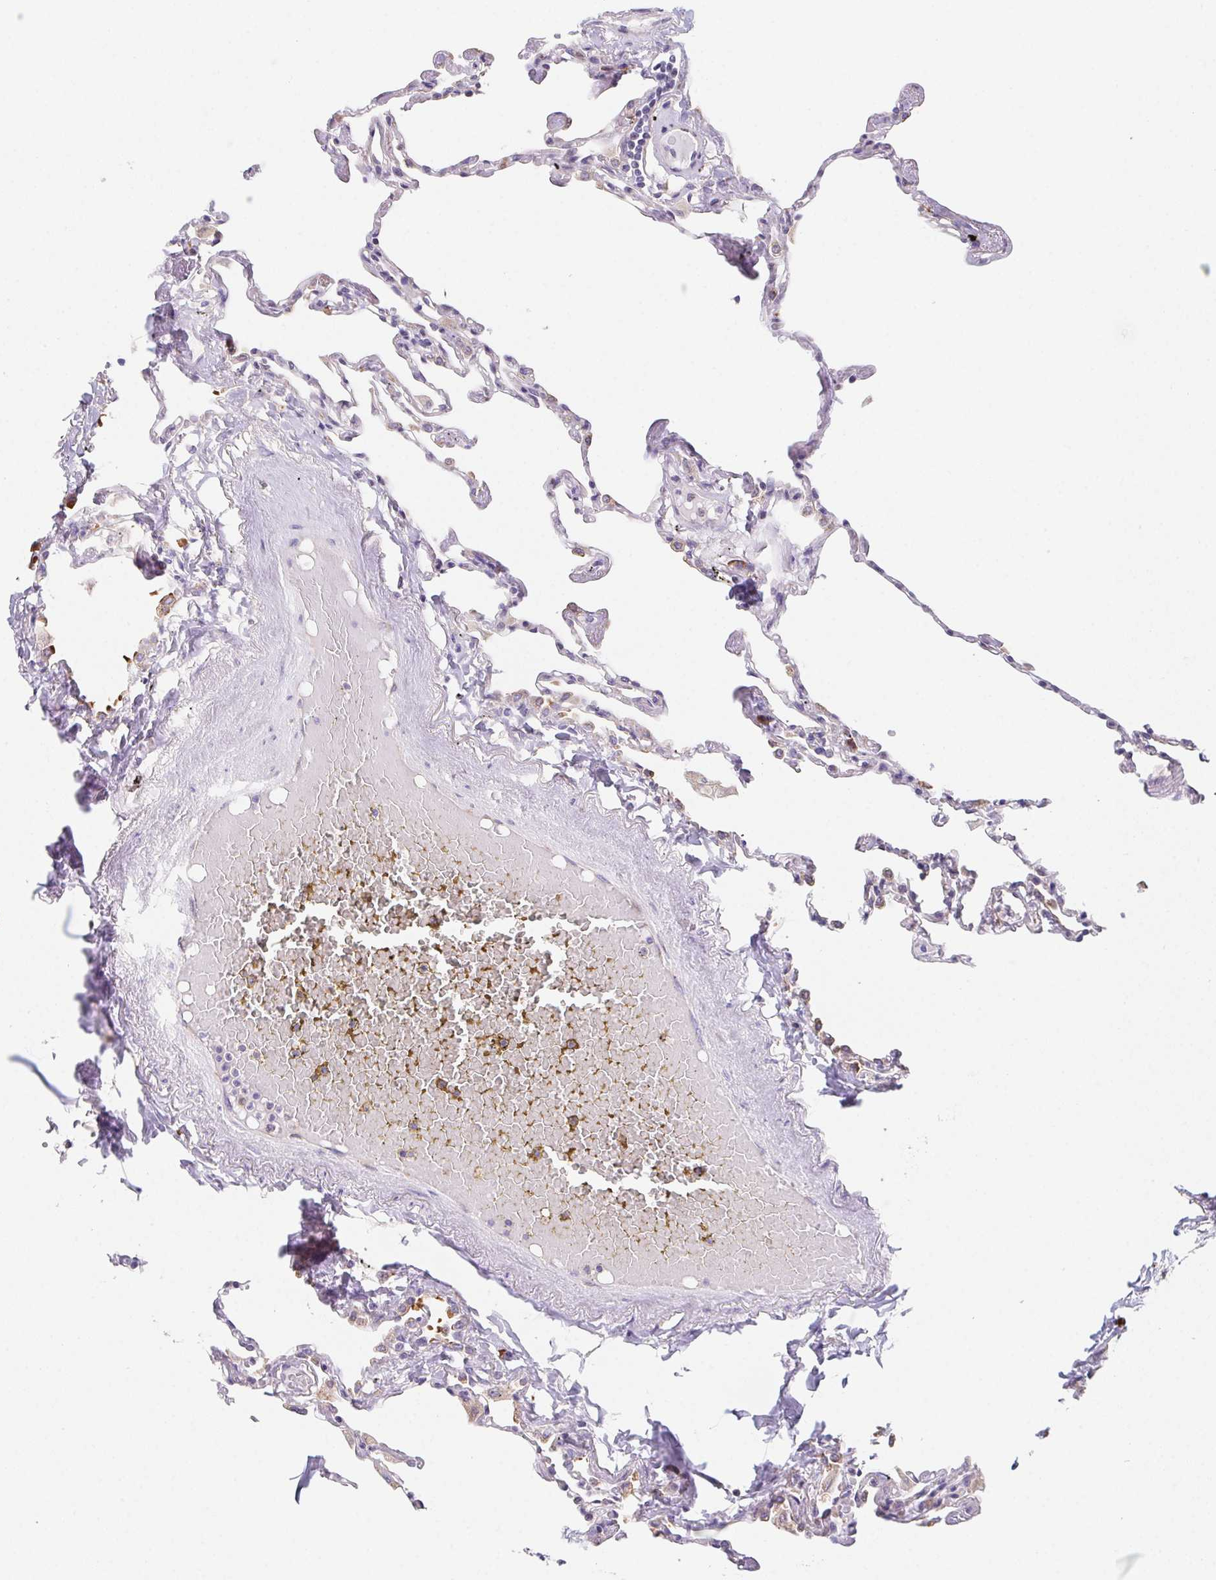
{"staining": {"intensity": "moderate", "quantity": "25%-75%", "location": "cytoplasmic/membranous"}, "tissue": "lung", "cell_type": "Alveolar cells", "image_type": "normal", "snomed": [{"axis": "morphology", "description": "Normal tissue, NOS"}, {"axis": "topography", "description": "Lung"}], "caption": "IHC (DAB (3,3'-diaminobenzidine)) staining of normal human lung reveals moderate cytoplasmic/membranous protein positivity in about 25%-75% of alveolar cells.", "gene": "ADAM8", "patient": {"sex": "female", "age": 67}}